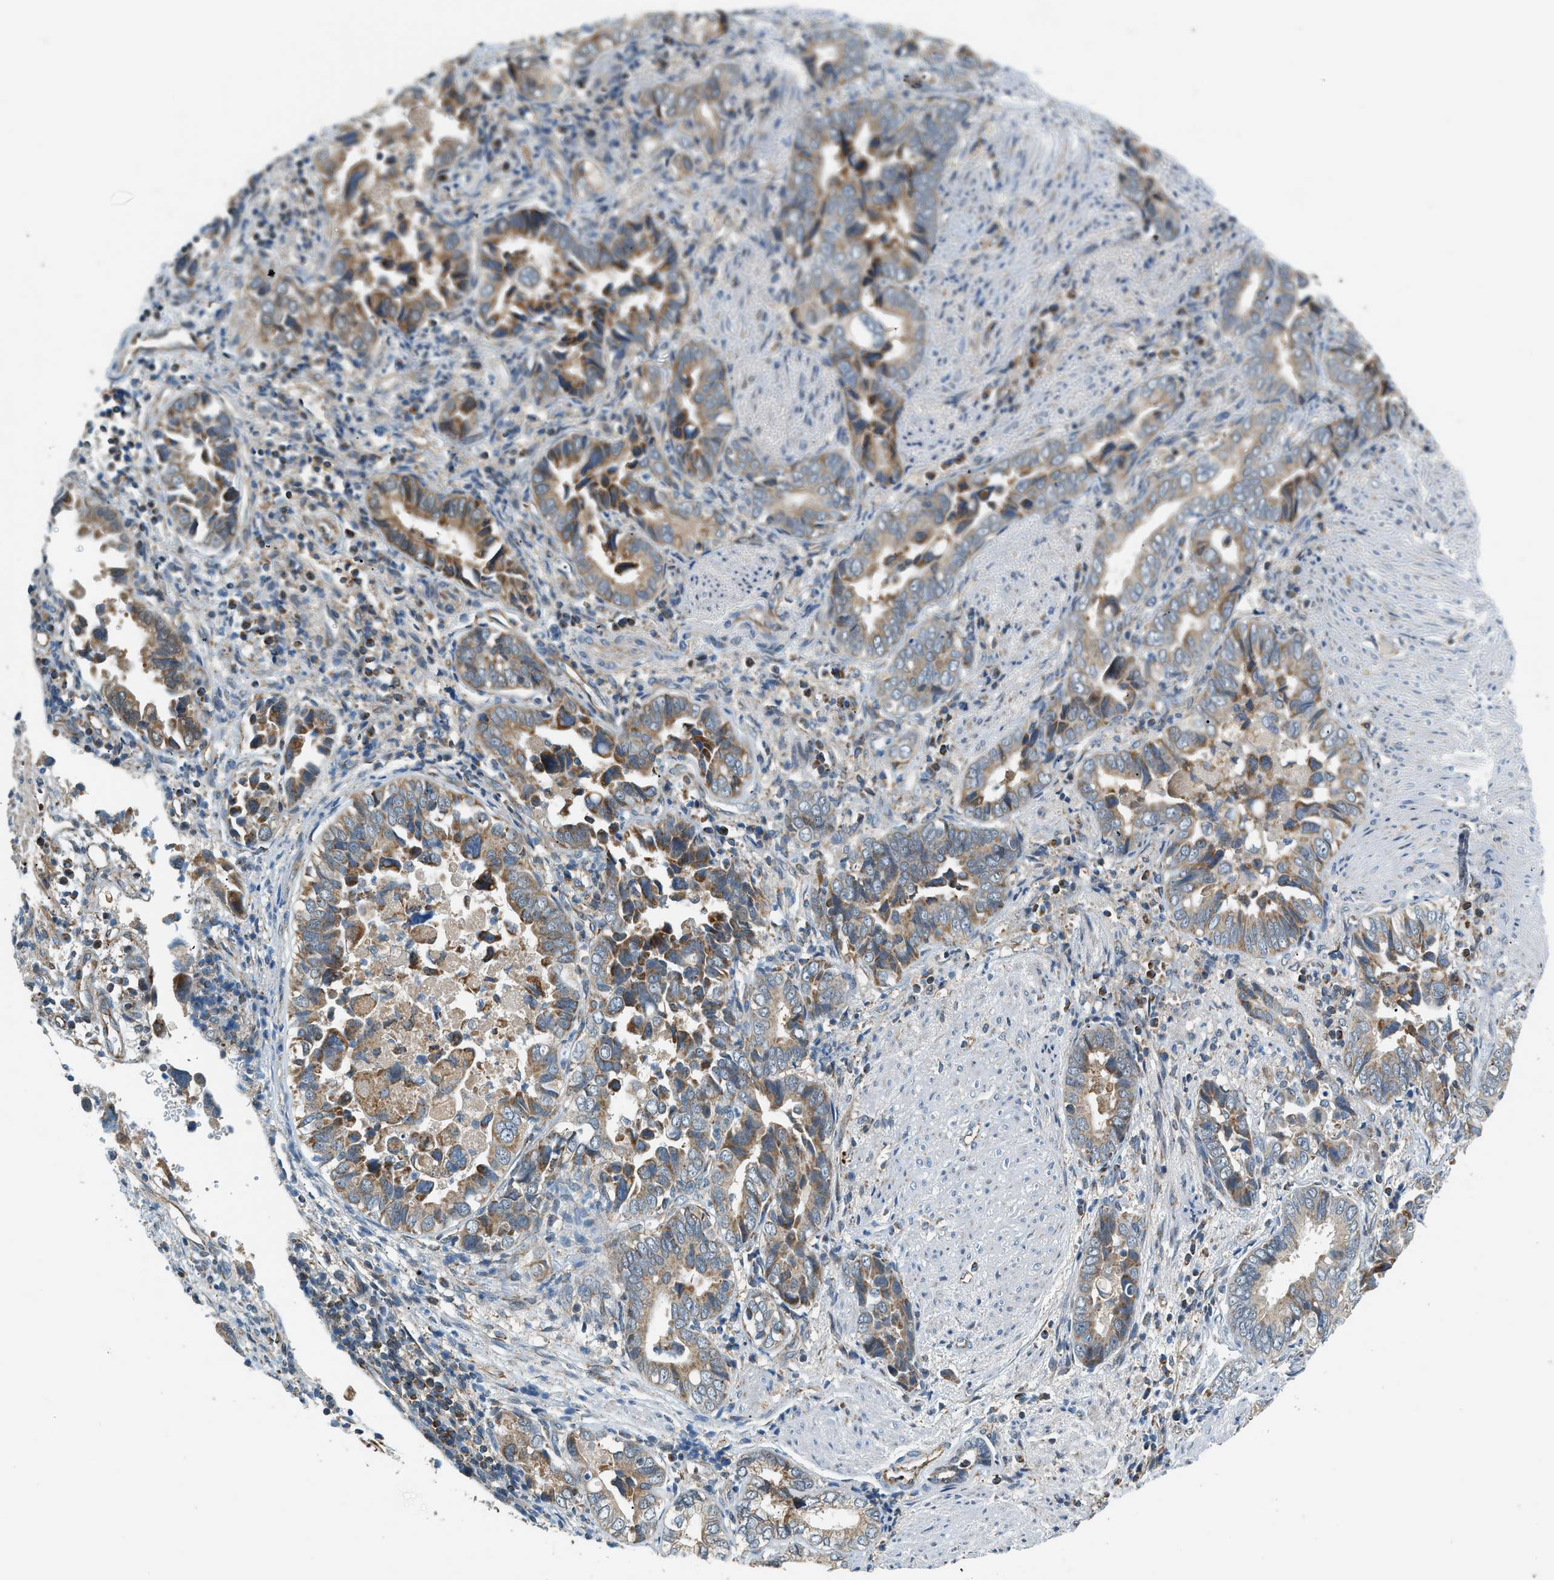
{"staining": {"intensity": "weak", "quantity": ">75%", "location": "cytoplasmic/membranous"}, "tissue": "liver cancer", "cell_type": "Tumor cells", "image_type": "cancer", "snomed": [{"axis": "morphology", "description": "Cholangiocarcinoma"}, {"axis": "topography", "description": "Liver"}], "caption": "This micrograph demonstrates immunohistochemistry (IHC) staining of cholangiocarcinoma (liver), with low weak cytoplasmic/membranous positivity in about >75% of tumor cells.", "gene": "PIGG", "patient": {"sex": "female", "age": 79}}